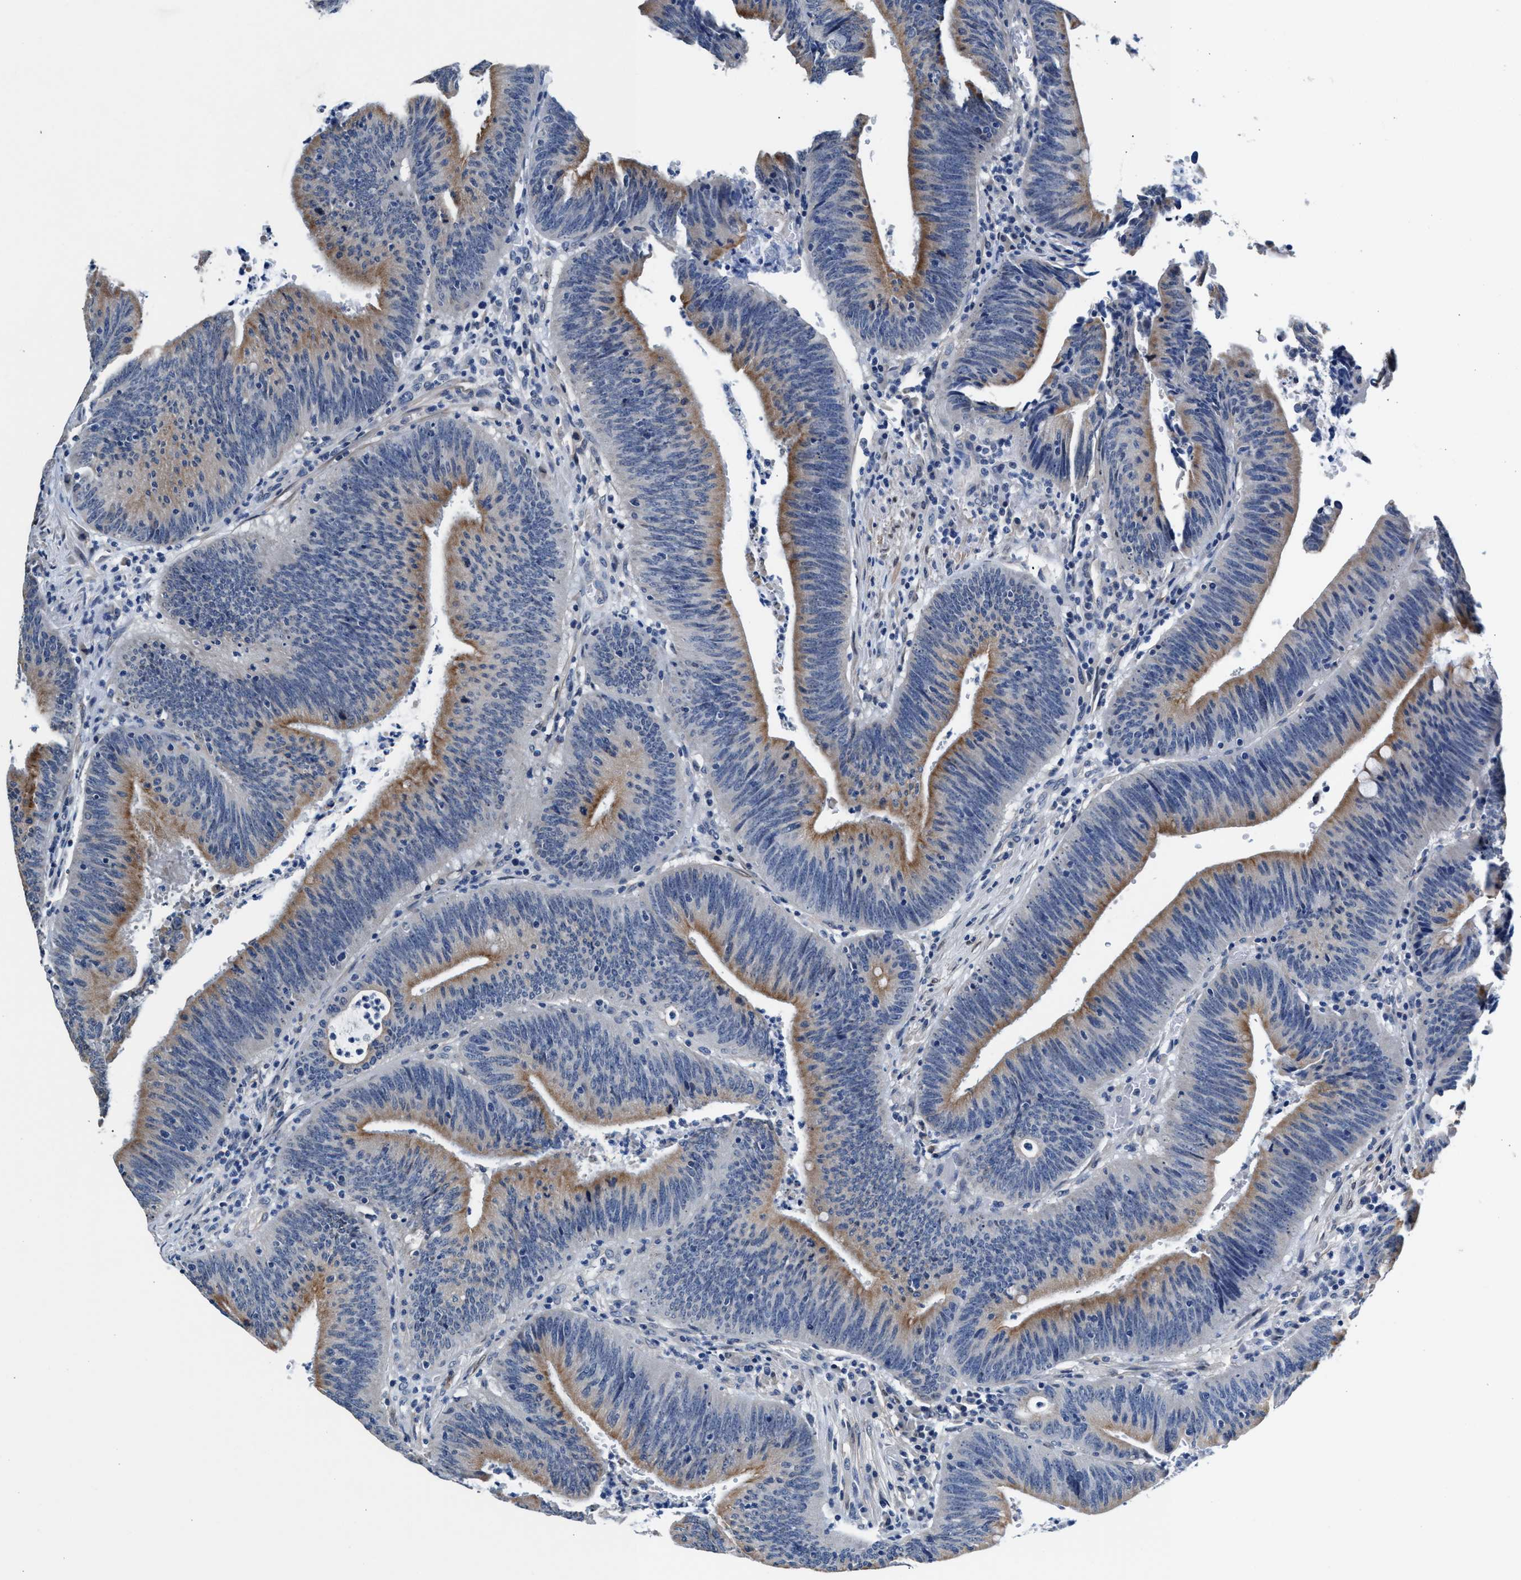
{"staining": {"intensity": "weak", "quantity": ">75%", "location": "cytoplasmic/membranous"}, "tissue": "colorectal cancer", "cell_type": "Tumor cells", "image_type": "cancer", "snomed": [{"axis": "morphology", "description": "Normal tissue, NOS"}, {"axis": "morphology", "description": "Adenocarcinoma, NOS"}, {"axis": "topography", "description": "Rectum"}], "caption": "Immunohistochemical staining of colorectal cancer demonstrates weak cytoplasmic/membranous protein positivity in approximately >75% of tumor cells. The protein is stained brown, and the nuclei are stained in blue (DAB IHC with brightfield microscopy, high magnification).", "gene": "MYH3", "patient": {"sex": "female", "age": 66}}